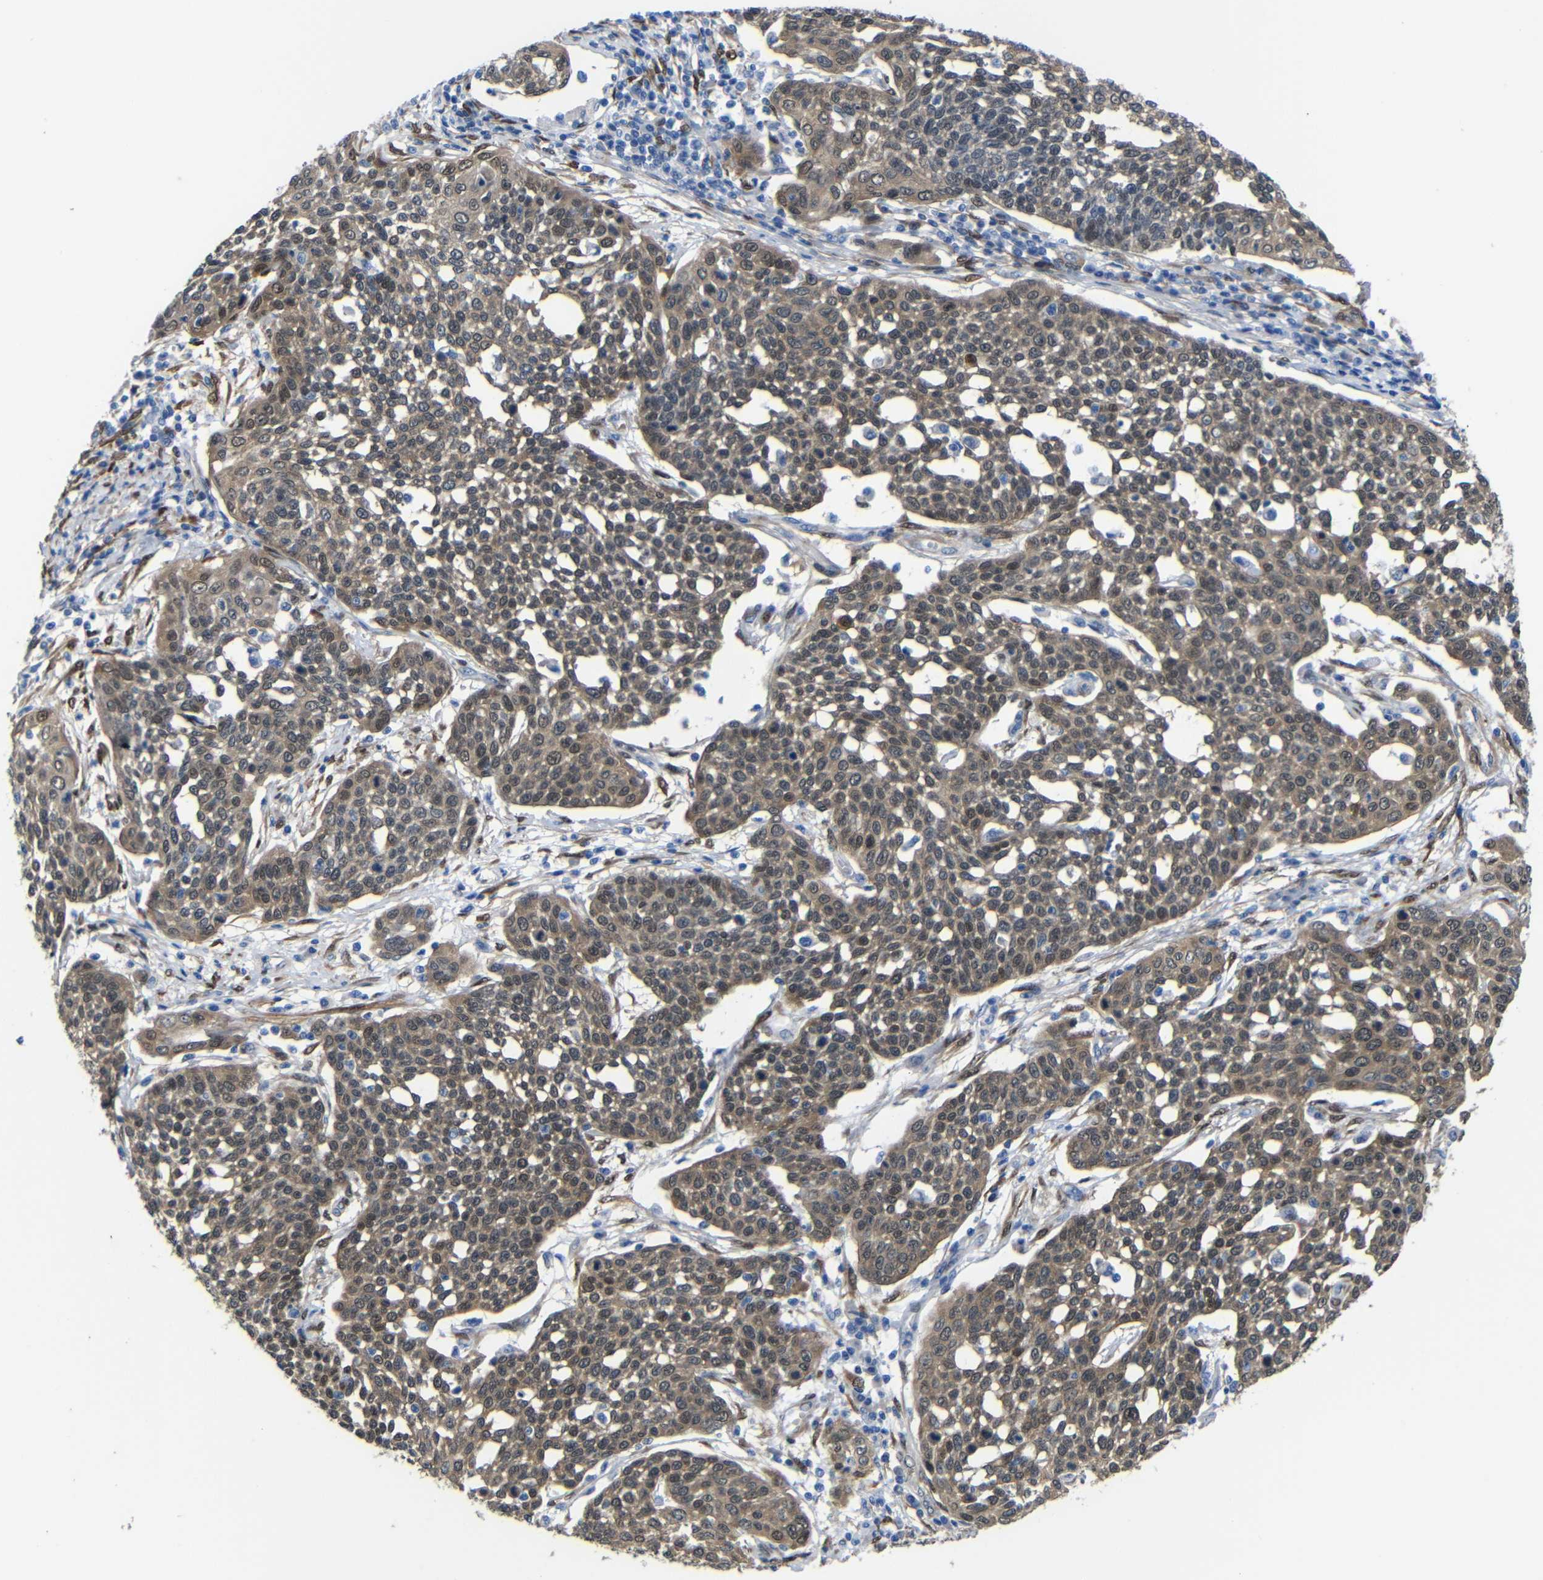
{"staining": {"intensity": "moderate", "quantity": ">75%", "location": "cytoplasmic/membranous,nuclear"}, "tissue": "cervical cancer", "cell_type": "Tumor cells", "image_type": "cancer", "snomed": [{"axis": "morphology", "description": "Squamous cell carcinoma, NOS"}, {"axis": "topography", "description": "Cervix"}], "caption": "Tumor cells demonstrate medium levels of moderate cytoplasmic/membranous and nuclear expression in about >75% of cells in human squamous cell carcinoma (cervical). (DAB = brown stain, brightfield microscopy at high magnification).", "gene": "YAP1", "patient": {"sex": "female", "age": 34}}